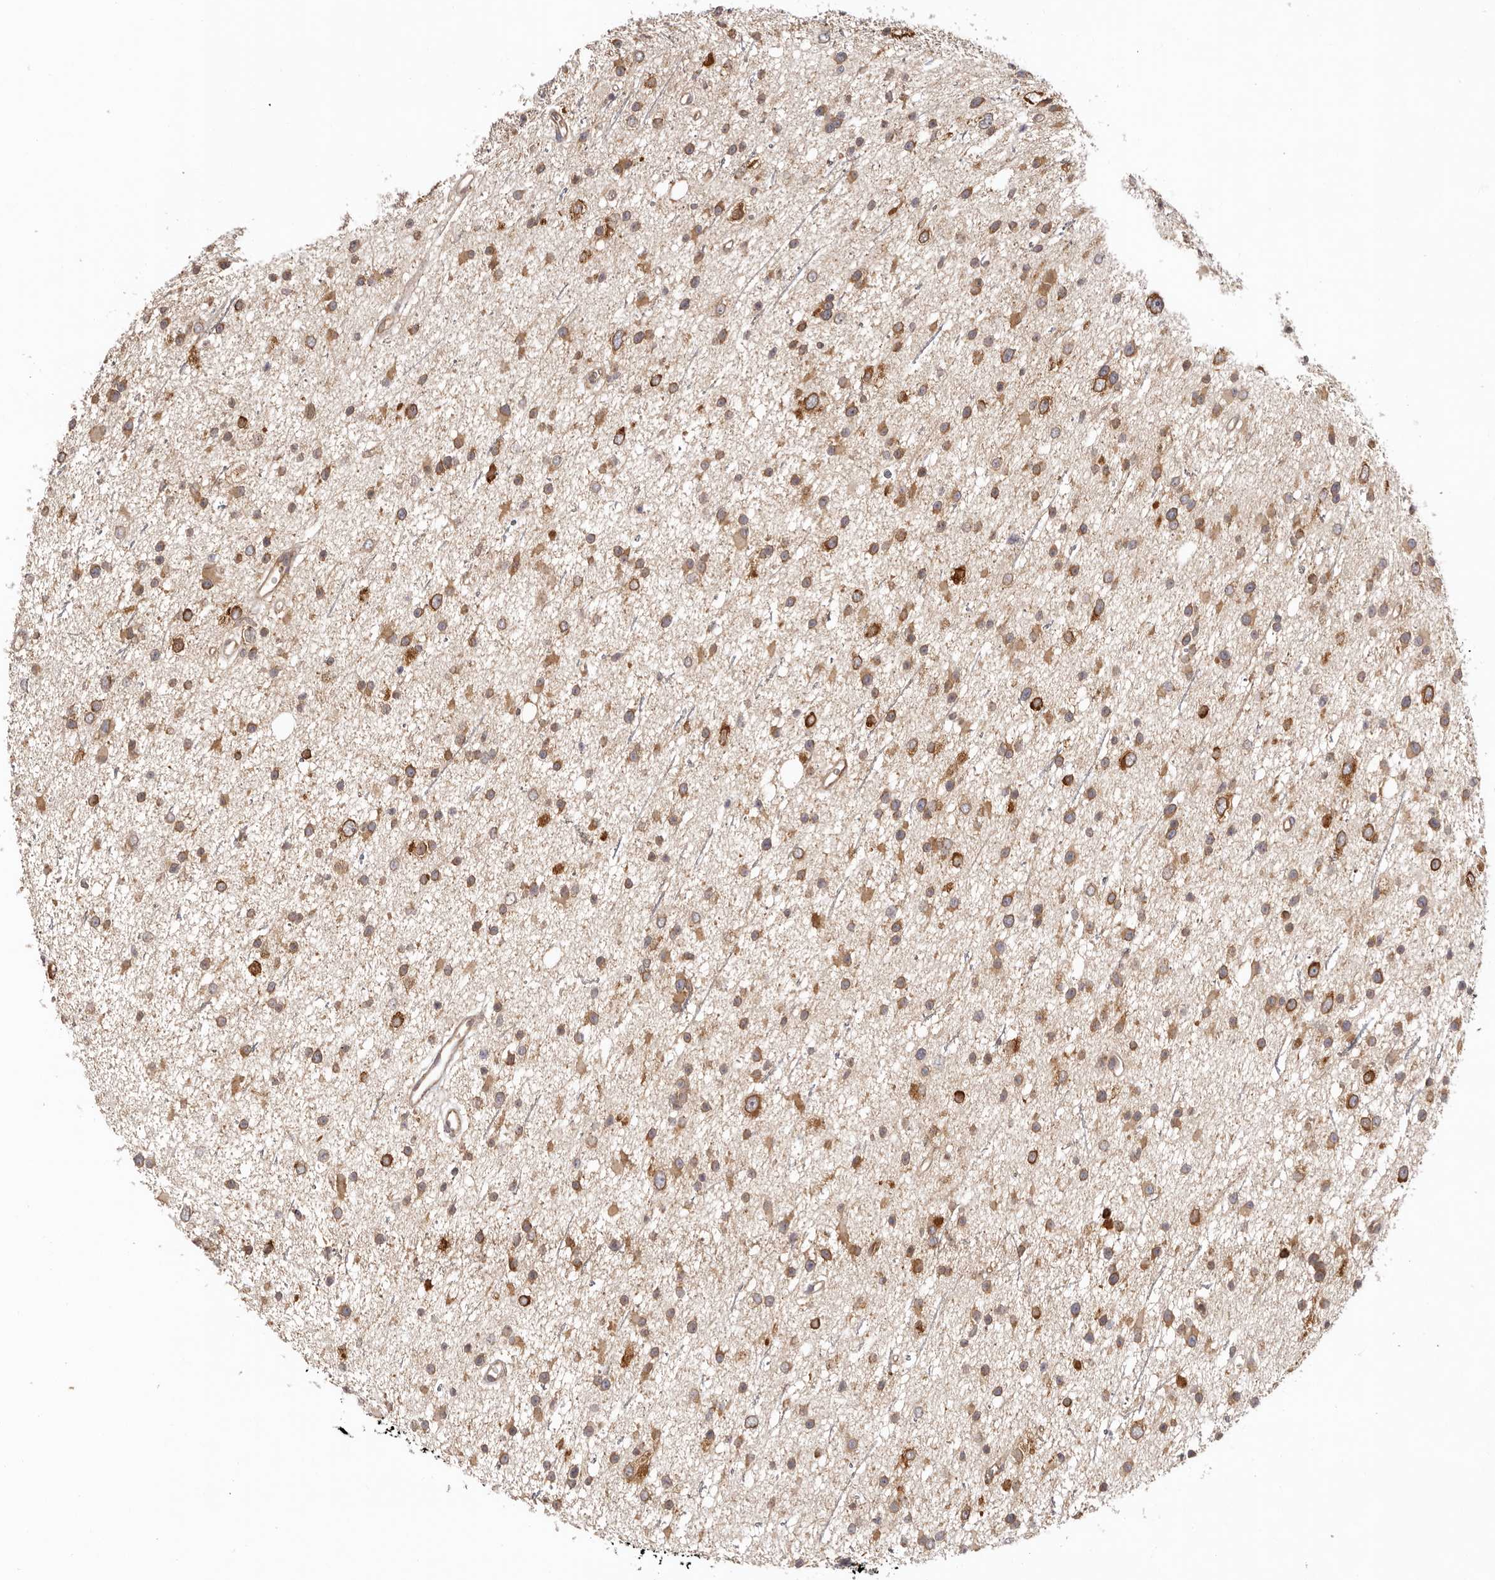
{"staining": {"intensity": "strong", "quantity": "25%-75%", "location": "cytoplasmic/membranous"}, "tissue": "glioma", "cell_type": "Tumor cells", "image_type": "cancer", "snomed": [{"axis": "morphology", "description": "Glioma, malignant, Low grade"}, {"axis": "topography", "description": "Cerebral cortex"}], "caption": "Immunohistochemical staining of malignant glioma (low-grade) exhibits strong cytoplasmic/membranous protein positivity in approximately 25%-75% of tumor cells.", "gene": "EEF1E1", "patient": {"sex": "female", "age": 39}}